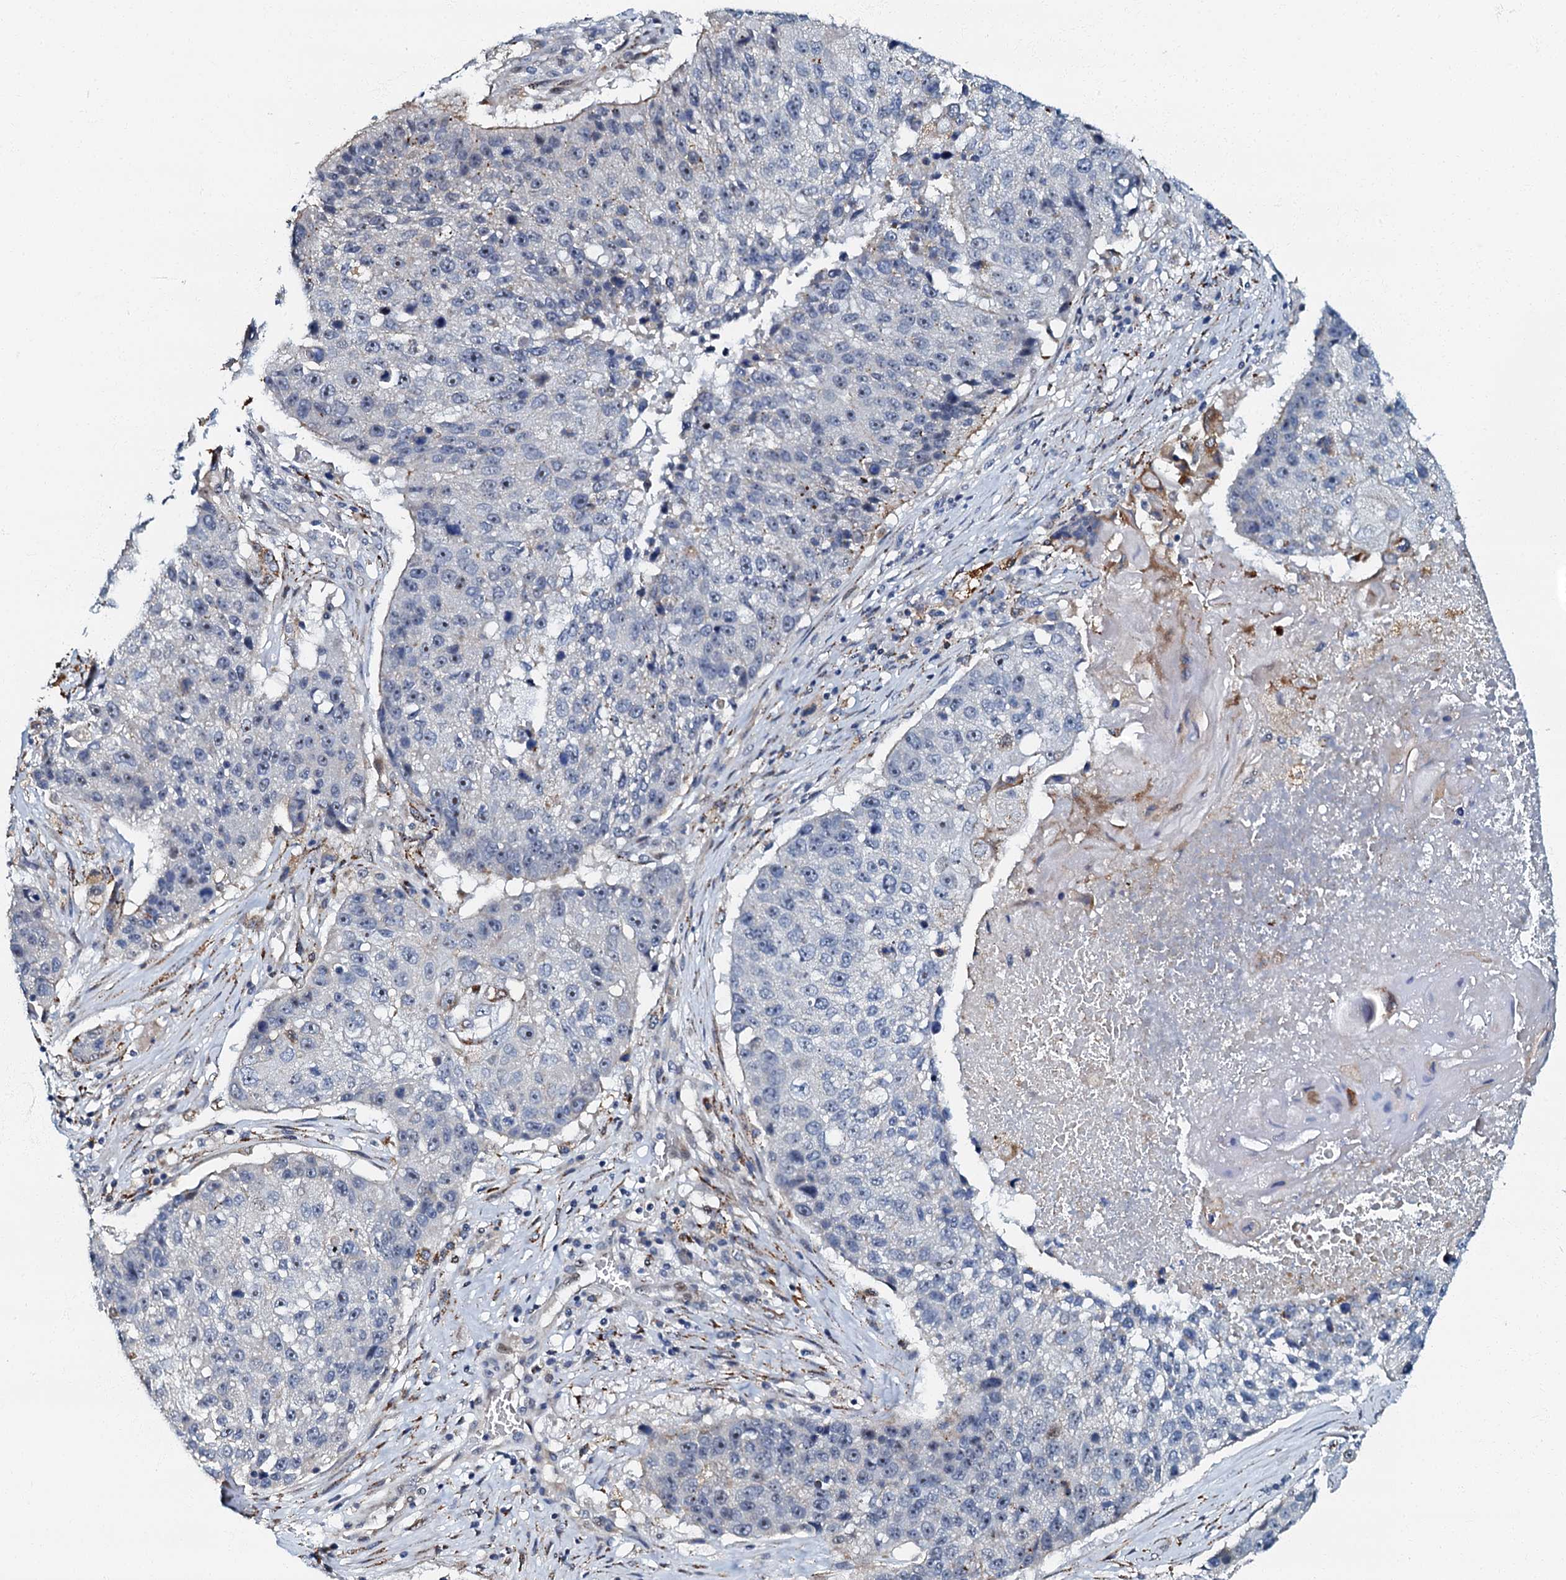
{"staining": {"intensity": "negative", "quantity": "none", "location": "none"}, "tissue": "lung cancer", "cell_type": "Tumor cells", "image_type": "cancer", "snomed": [{"axis": "morphology", "description": "Squamous cell carcinoma, NOS"}, {"axis": "topography", "description": "Lung"}], "caption": "DAB immunohistochemical staining of lung cancer (squamous cell carcinoma) displays no significant expression in tumor cells. (Immunohistochemistry (ihc), brightfield microscopy, high magnification).", "gene": "OLAH", "patient": {"sex": "male", "age": 61}}